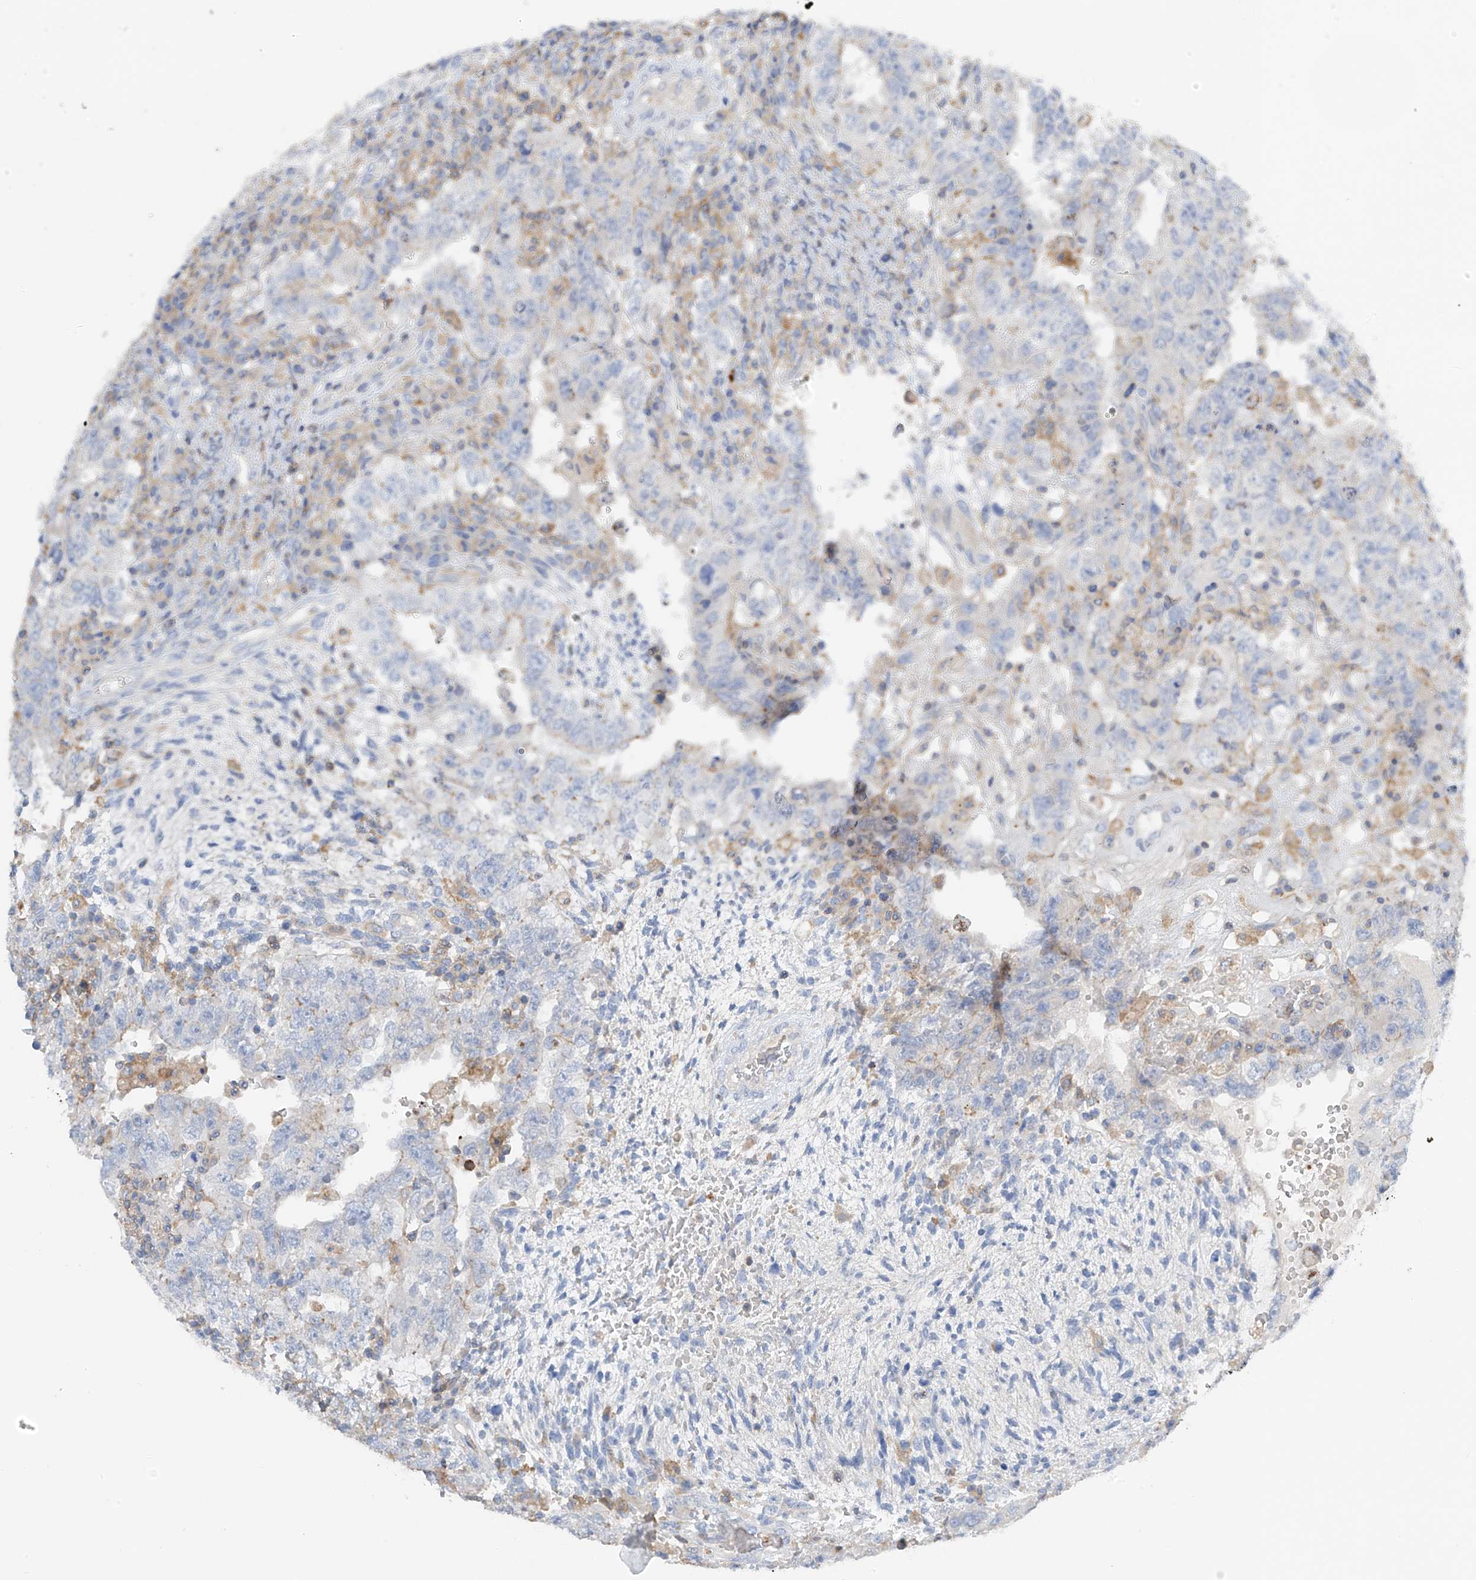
{"staining": {"intensity": "negative", "quantity": "none", "location": "none"}, "tissue": "testis cancer", "cell_type": "Tumor cells", "image_type": "cancer", "snomed": [{"axis": "morphology", "description": "Carcinoma, Embryonal, NOS"}, {"axis": "topography", "description": "Testis"}], "caption": "Tumor cells show no significant staining in testis embryonal carcinoma.", "gene": "NALCN", "patient": {"sex": "male", "age": 26}}